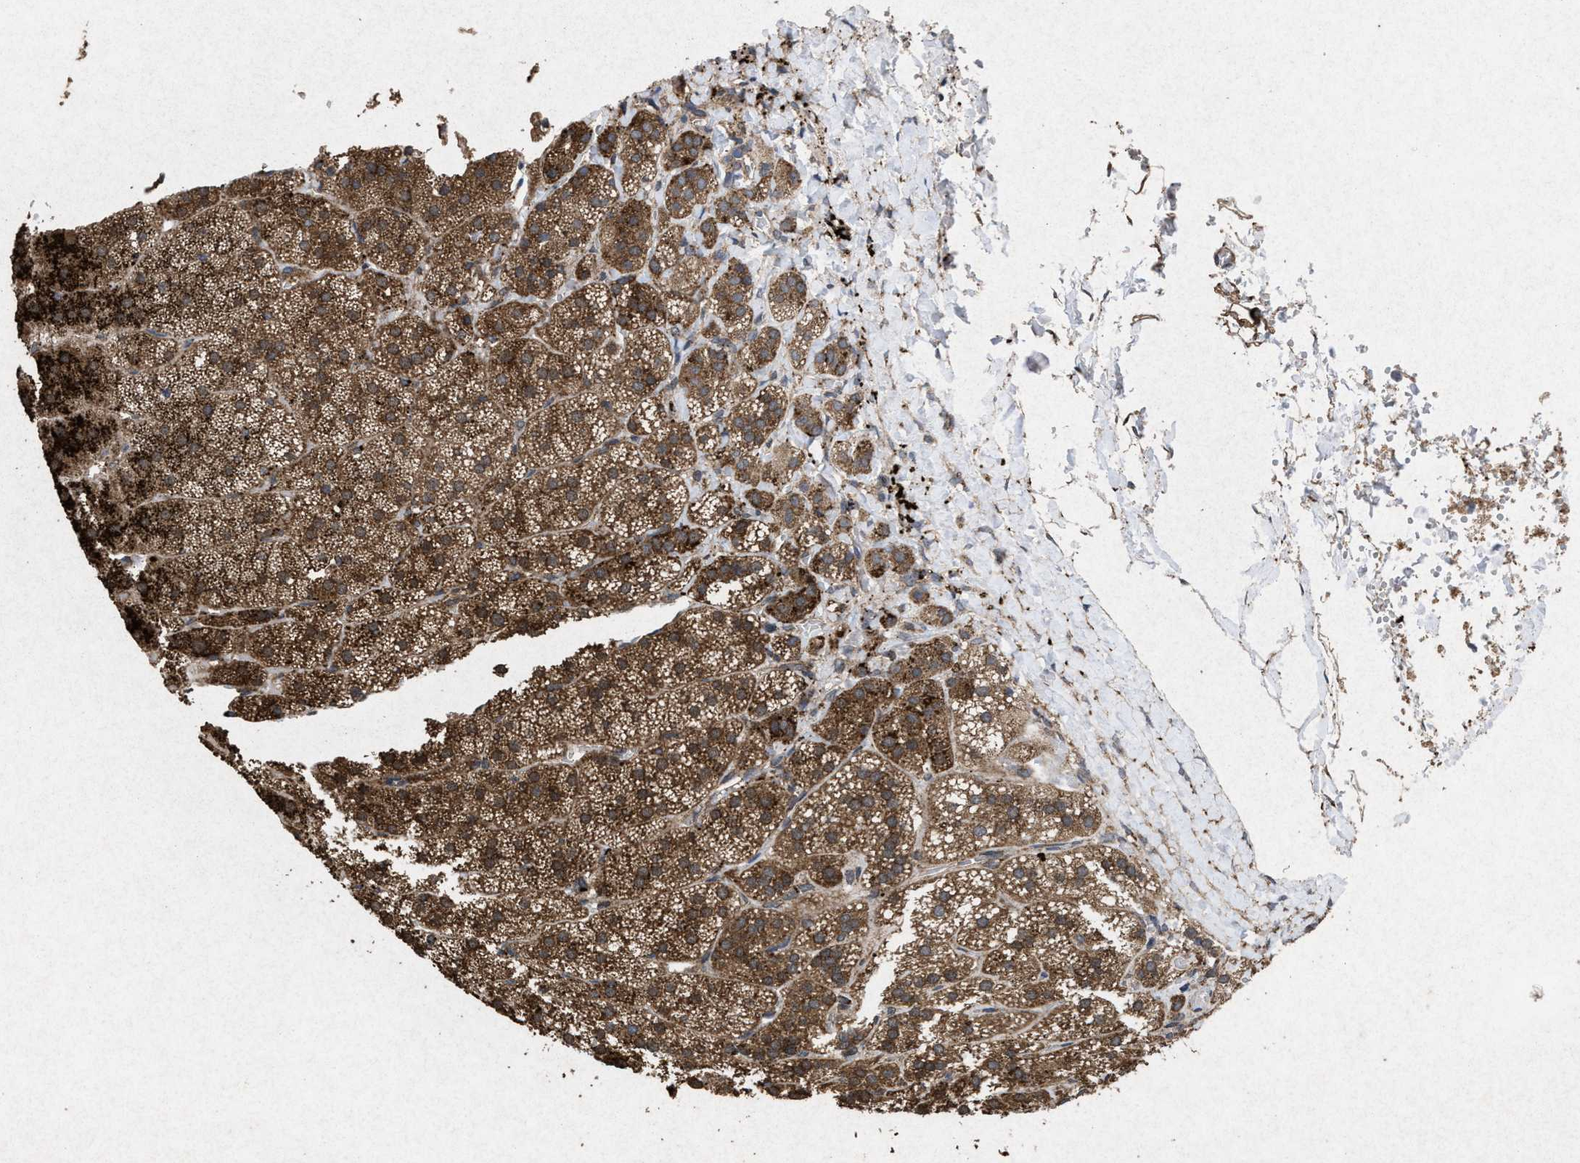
{"staining": {"intensity": "strong", "quantity": ">75%", "location": "cytoplasmic/membranous"}, "tissue": "adrenal gland", "cell_type": "Glandular cells", "image_type": "normal", "snomed": [{"axis": "morphology", "description": "Normal tissue, NOS"}, {"axis": "topography", "description": "Adrenal gland"}], "caption": "This histopathology image shows immunohistochemistry staining of normal adrenal gland, with high strong cytoplasmic/membranous positivity in about >75% of glandular cells.", "gene": "MSI2", "patient": {"sex": "female", "age": 44}}